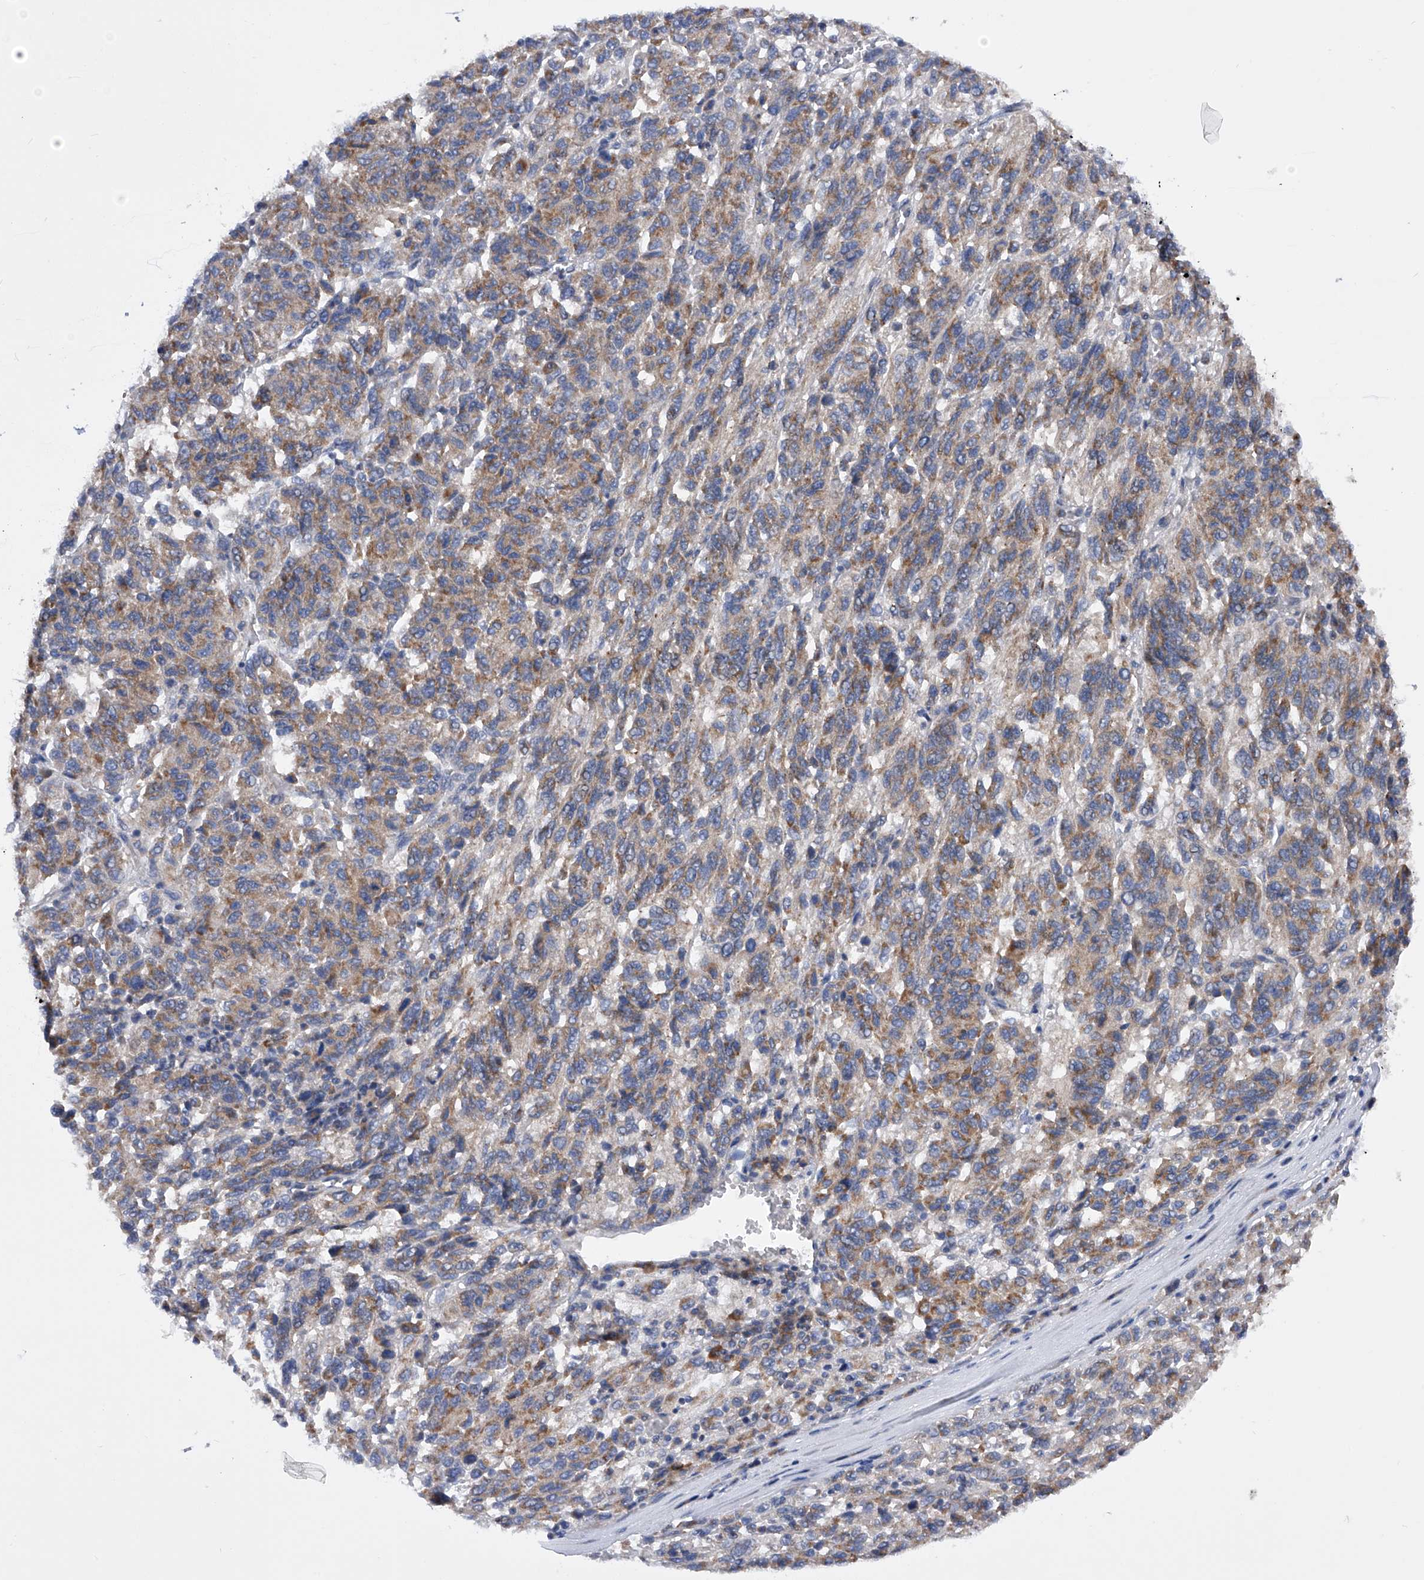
{"staining": {"intensity": "weak", "quantity": ">75%", "location": "cytoplasmic/membranous"}, "tissue": "melanoma", "cell_type": "Tumor cells", "image_type": "cancer", "snomed": [{"axis": "morphology", "description": "Malignant melanoma, Metastatic site"}, {"axis": "topography", "description": "Lung"}], "caption": "Brown immunohistochemical staining in human malignant melanoma (metastatic site) shows weak cytoplasmic/membranous expression in approximately >75% of tumor cells. (IHC, brightfield microscopy, high magnification).", "gene": "MLYCD", "patient": {"sex": "male", "age": 64}}